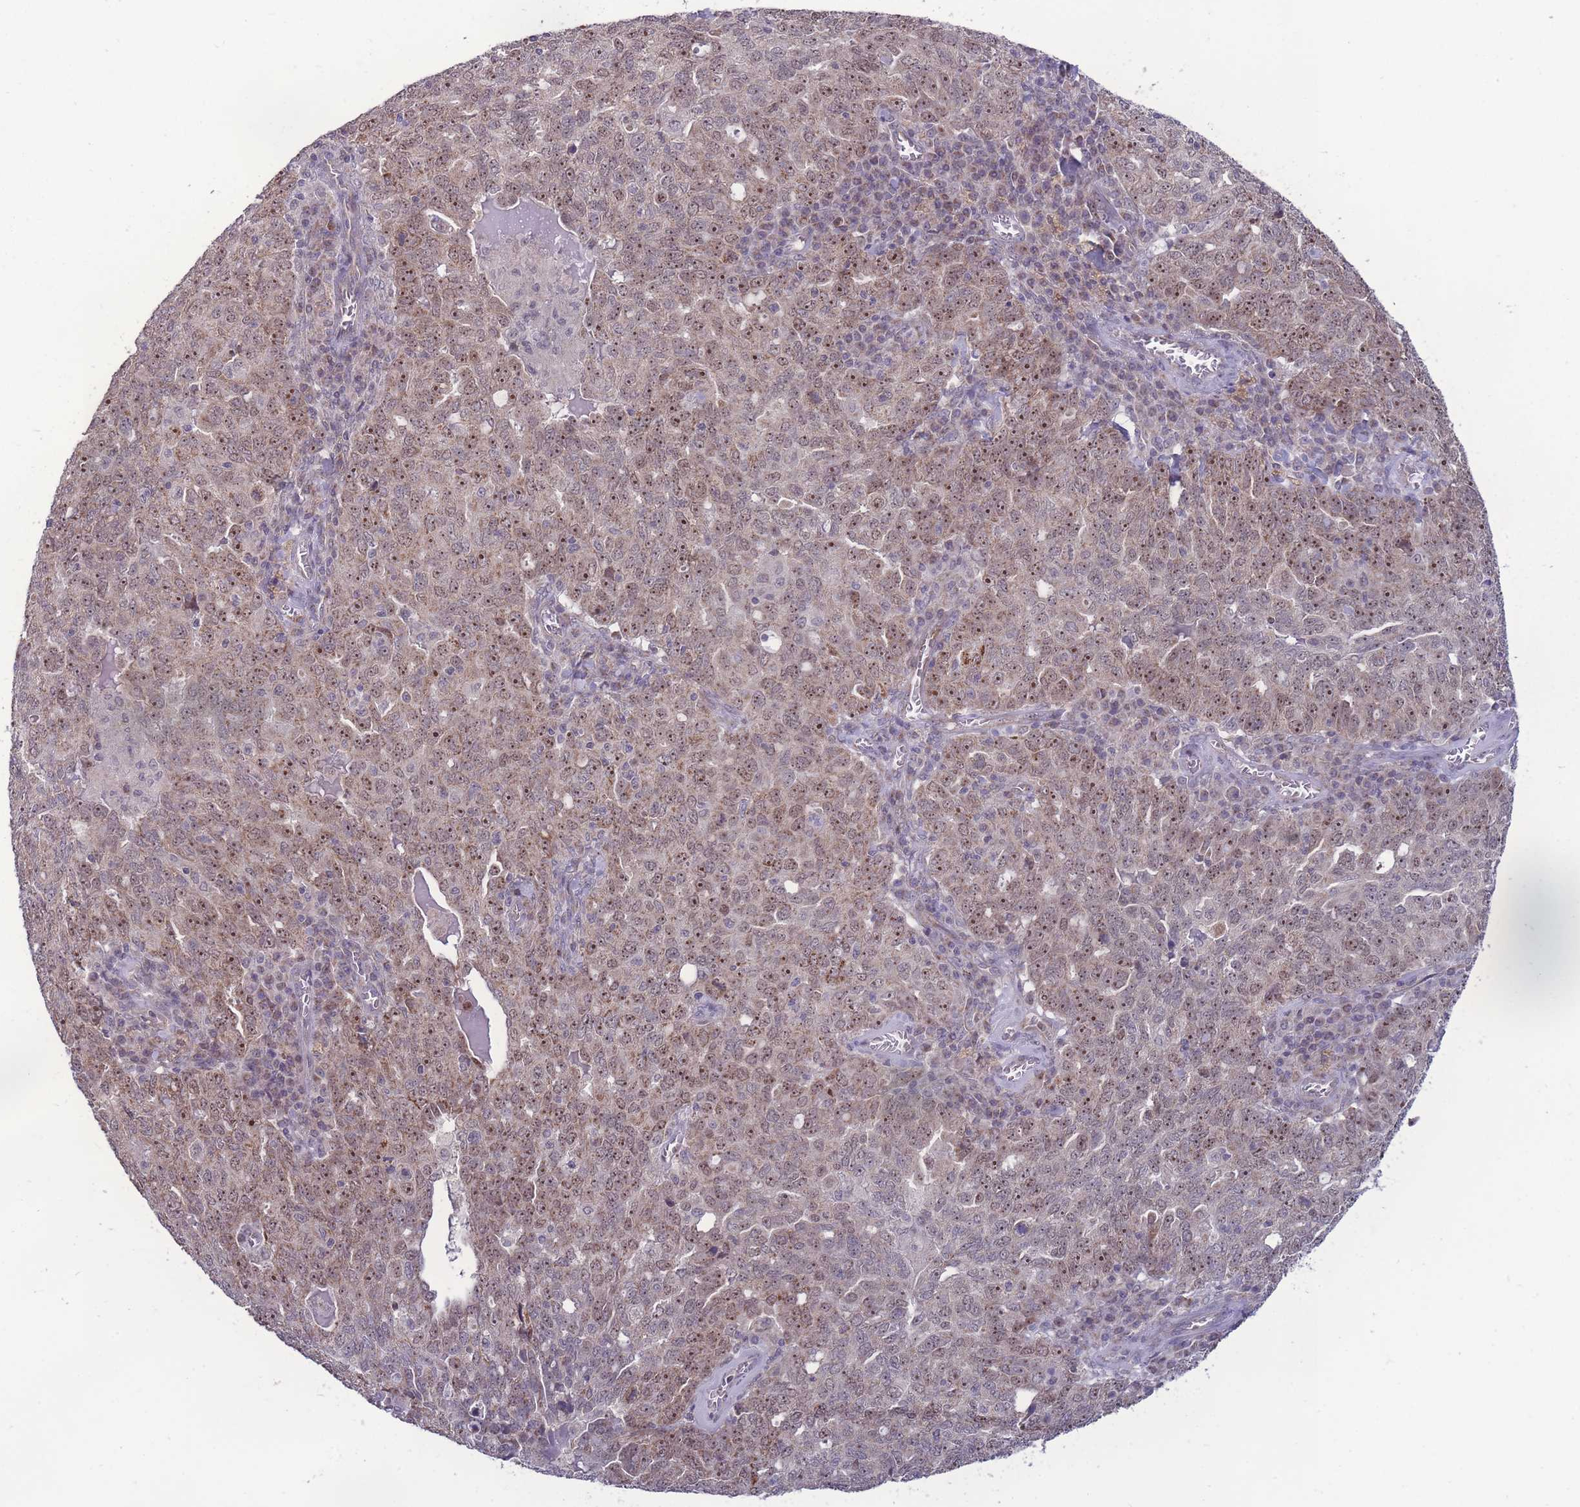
{"staining": {"intensity": "moderate", "quantity": ">75%", "location": "cytoplasmic/membranous,nuclear"}, "tissue": "ovarian cancer", "cell_type": "Tumor cells", "image_type": "cancer", "snomed": [{"axis": "morphology", "description": "Carcinoma, endometroid"}, {"axis": "topography", "description": "Ovary"}], "caption": "Immunohistochemical staining of endometroid carcinoma (ovarian) exhibits medium levels of moderate cytoplasmic/membranous and nuclear expression in approximately >75% of tumor cells.", "gene": "MCIDAS", "patient": {"sex": "female", "age": 62}}